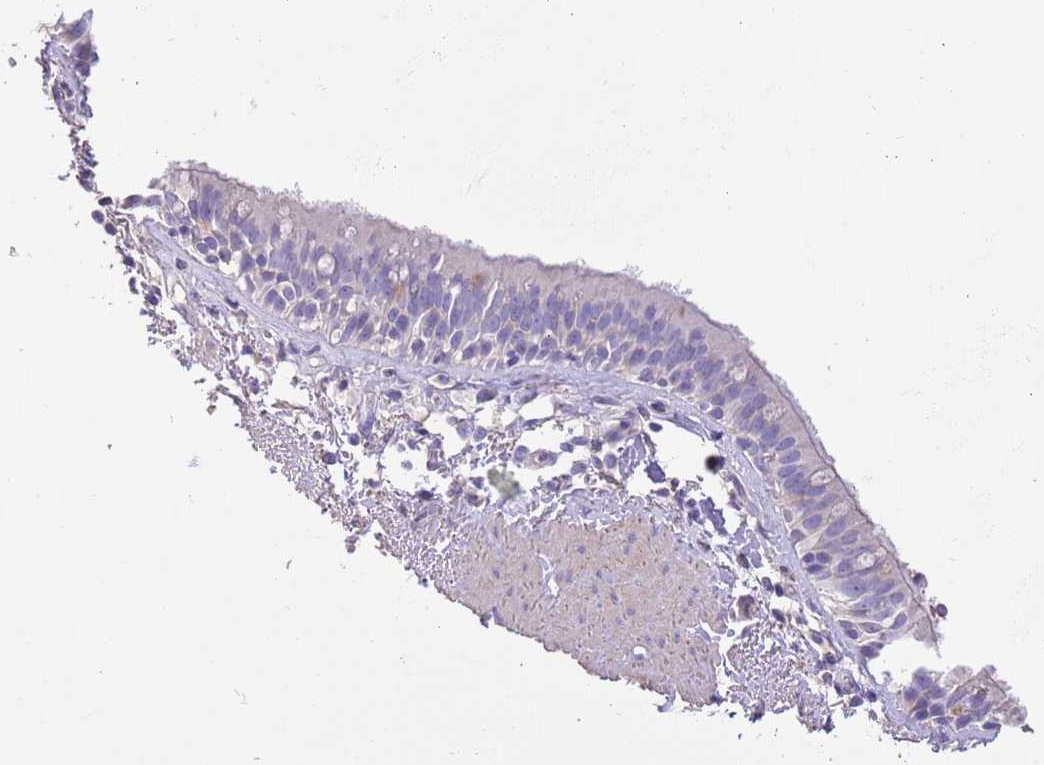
{"staining": {"intensity": "negative", "quantity": "none", "location": "none"}, "tissue": "bronchus", "cell_type": "Respiratory epithelial cells", "image_type": "normal", "snomed": [{"axis": "morphology", "description": "Normal tissue, NOS"}, {"axis": "morphology", "description": "Neoplasm, uncertain whether benign or malignant"}, {"axis": "topography", "description": "Bronchus"}, {"axis": "topography", "description": "Lung"}], "caption": "Human bronchus stained for a protein using IHC demonstrates no expression in respiratory epithelial cells.", "gene": "SFTPA1", "patient": {"sex": "male", "age": 55}}